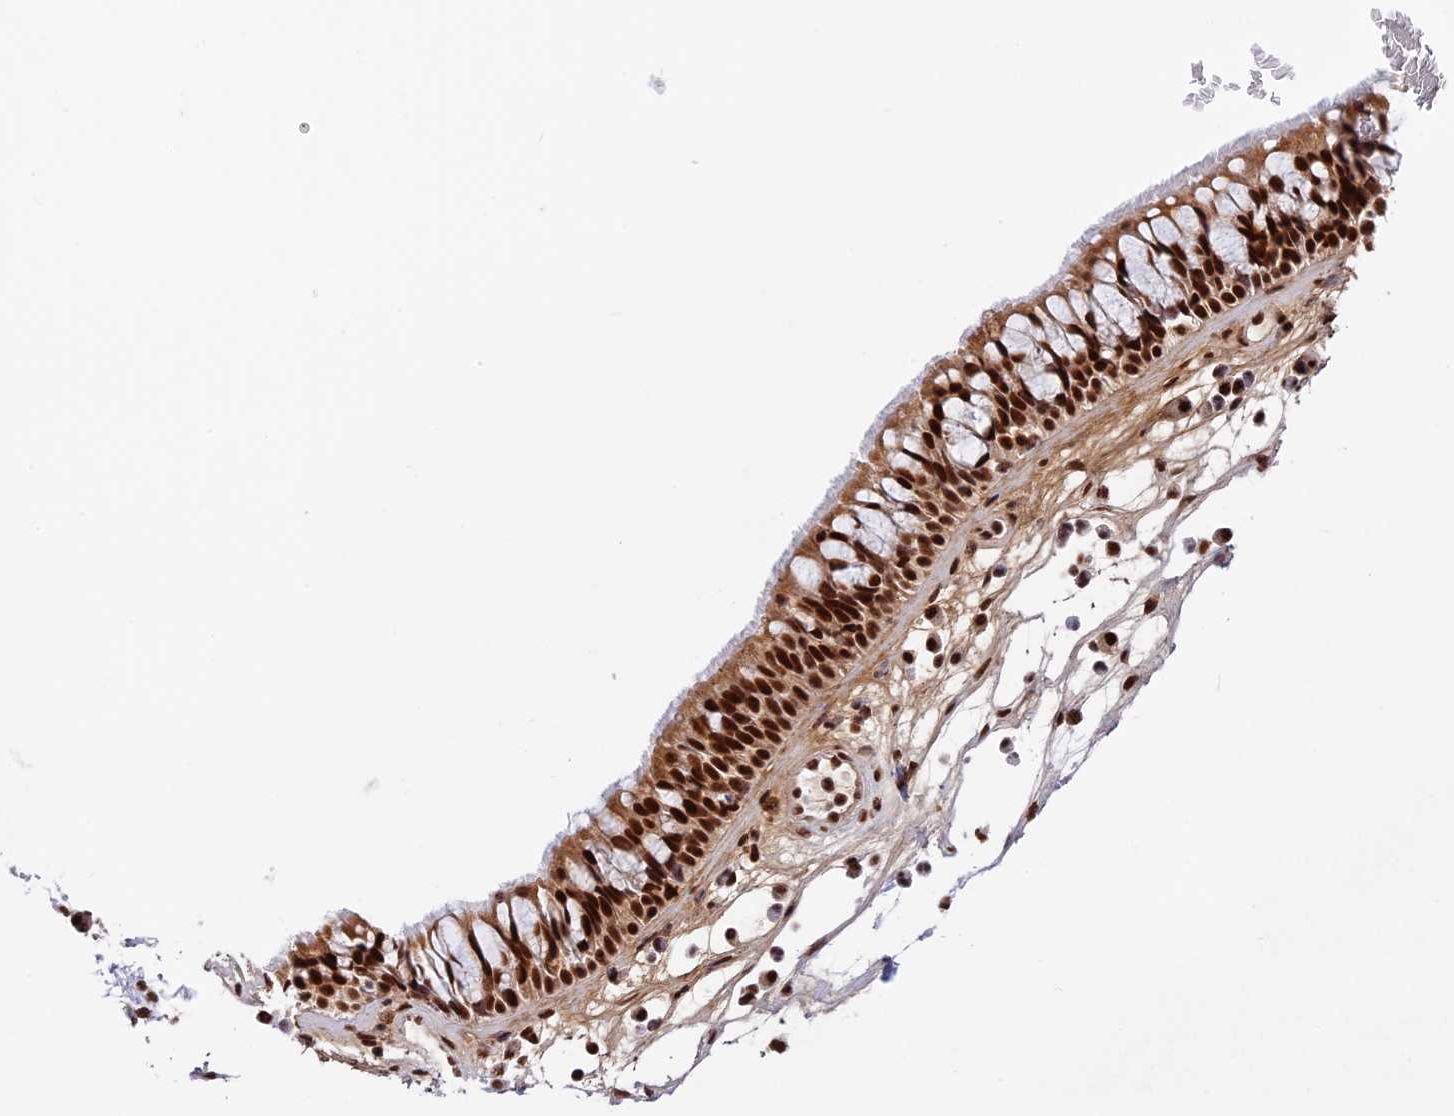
{"staining": {"intensity": "strong", "quantity": ">75%", "location": "nuclear"}, "tissue": "nasopharynx", "cell_type": "Respiratory epithelial cells", "image_type": "normal", "snomed": [{"axis": "morphology", "description": "Normal tissue, NOS"}, {"axis": "morphology", "description": "Inflammation, NOS"}, {"axis": "morphology", "description": "Malignant melanoma, Metastatic site"}, {"axis": "topography", "description": "Nasopharynx"}], "caption": "Benign nasopharynx was stained to show a protein in brown. There is high levels of strong nuclear expression in about >75% of respiratory epithelial cells.", "gene": "RAMACL", "patient": {"sex": "male", "age": 70}}